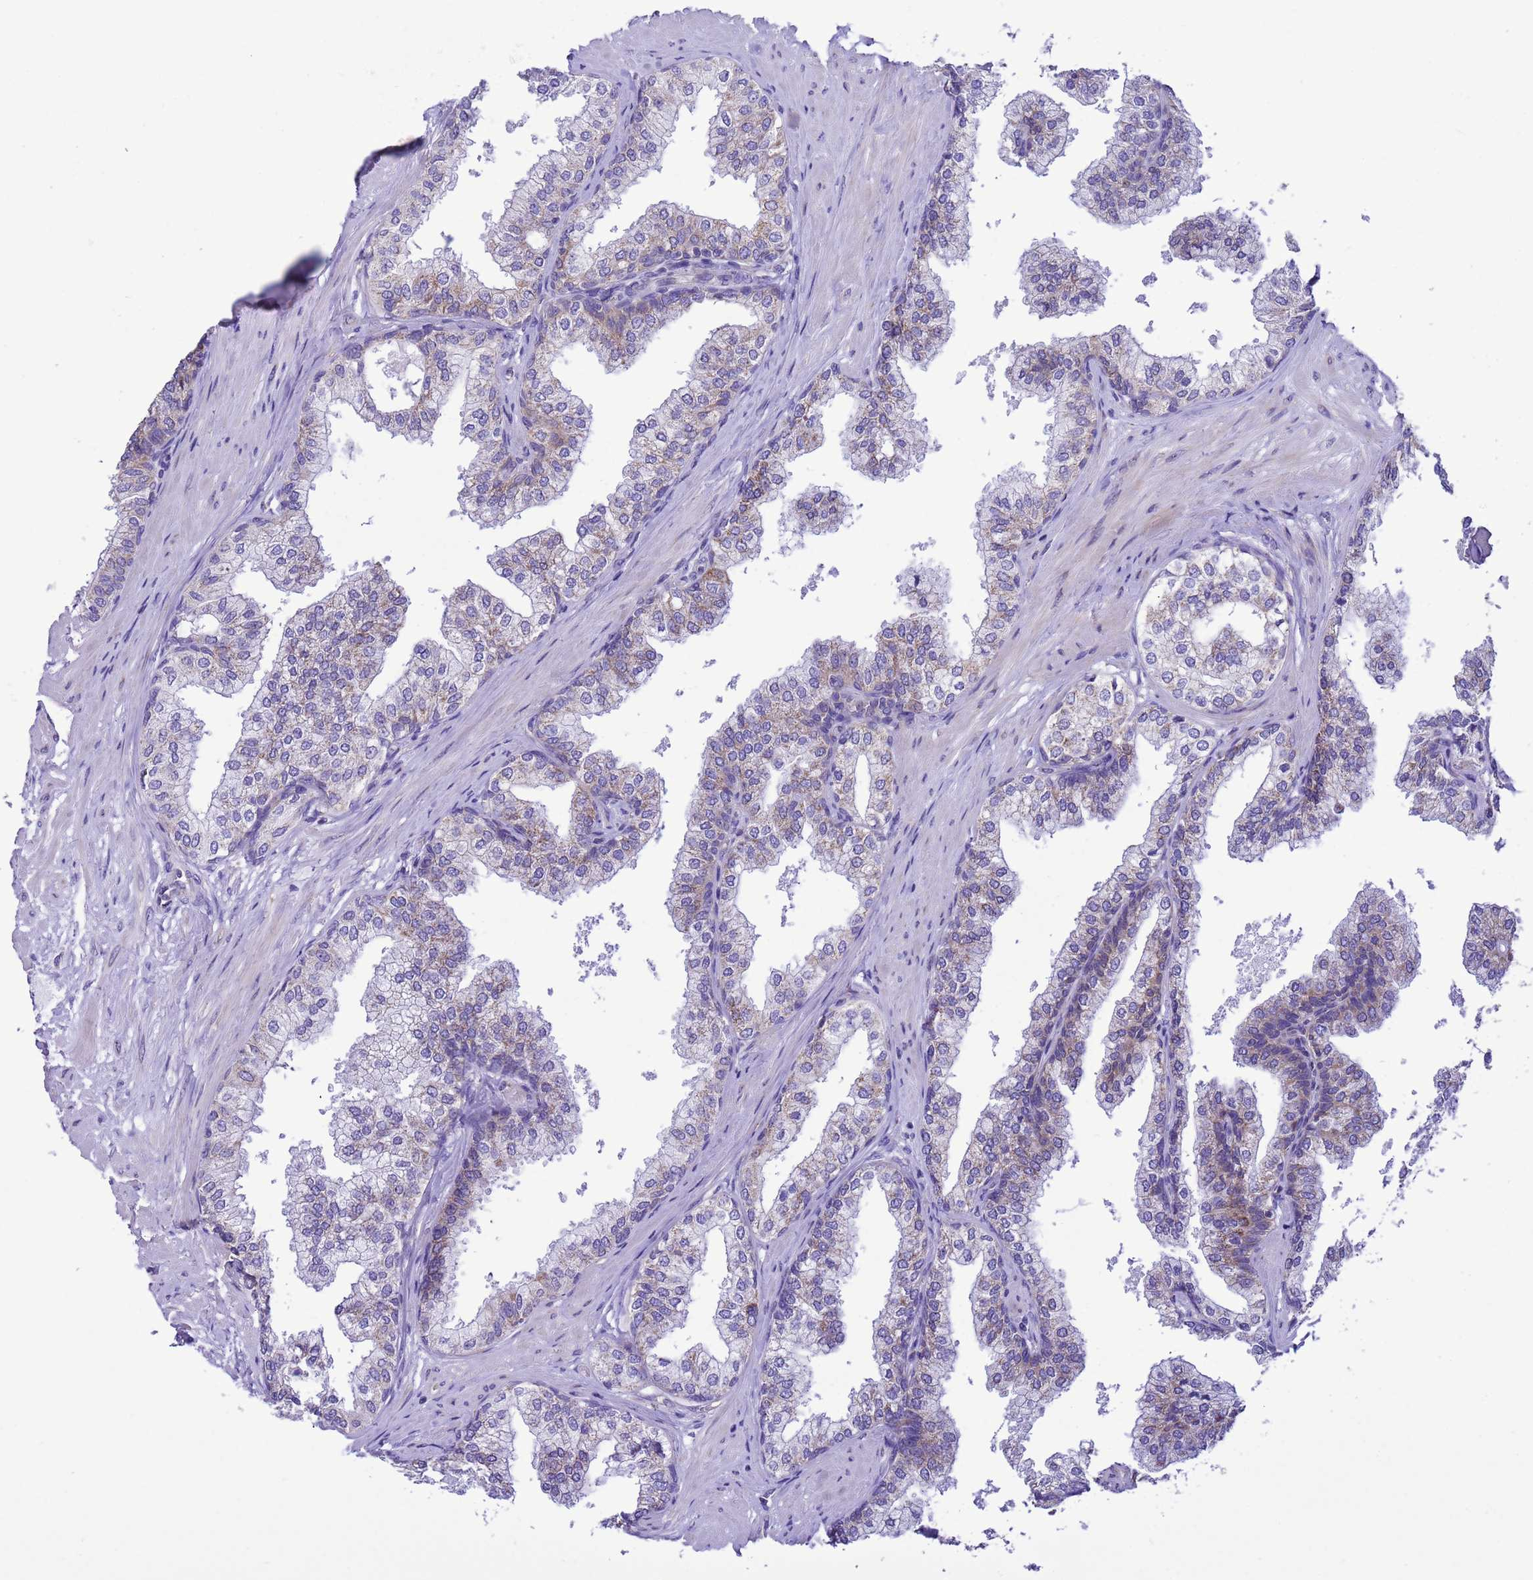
{"staining": {"intensity": "weak", "quantity": "<25%", "location": "cytoplasmic/membranous"}, "tissue": "prostate", "cell_type": "Glandular cells", "image_type": "normal", "snomed": [{"axis": "morphology", "description": "Normal tissue, NOS"}, {"axis": "topography", "description": "Prostate"}], "caption": "DAB immunohistochemical staining of normal human prostate reveals no significant staining in glandular cells.", "gene": "CCDC191", "patient": {"sex": "male", "age": 60}}